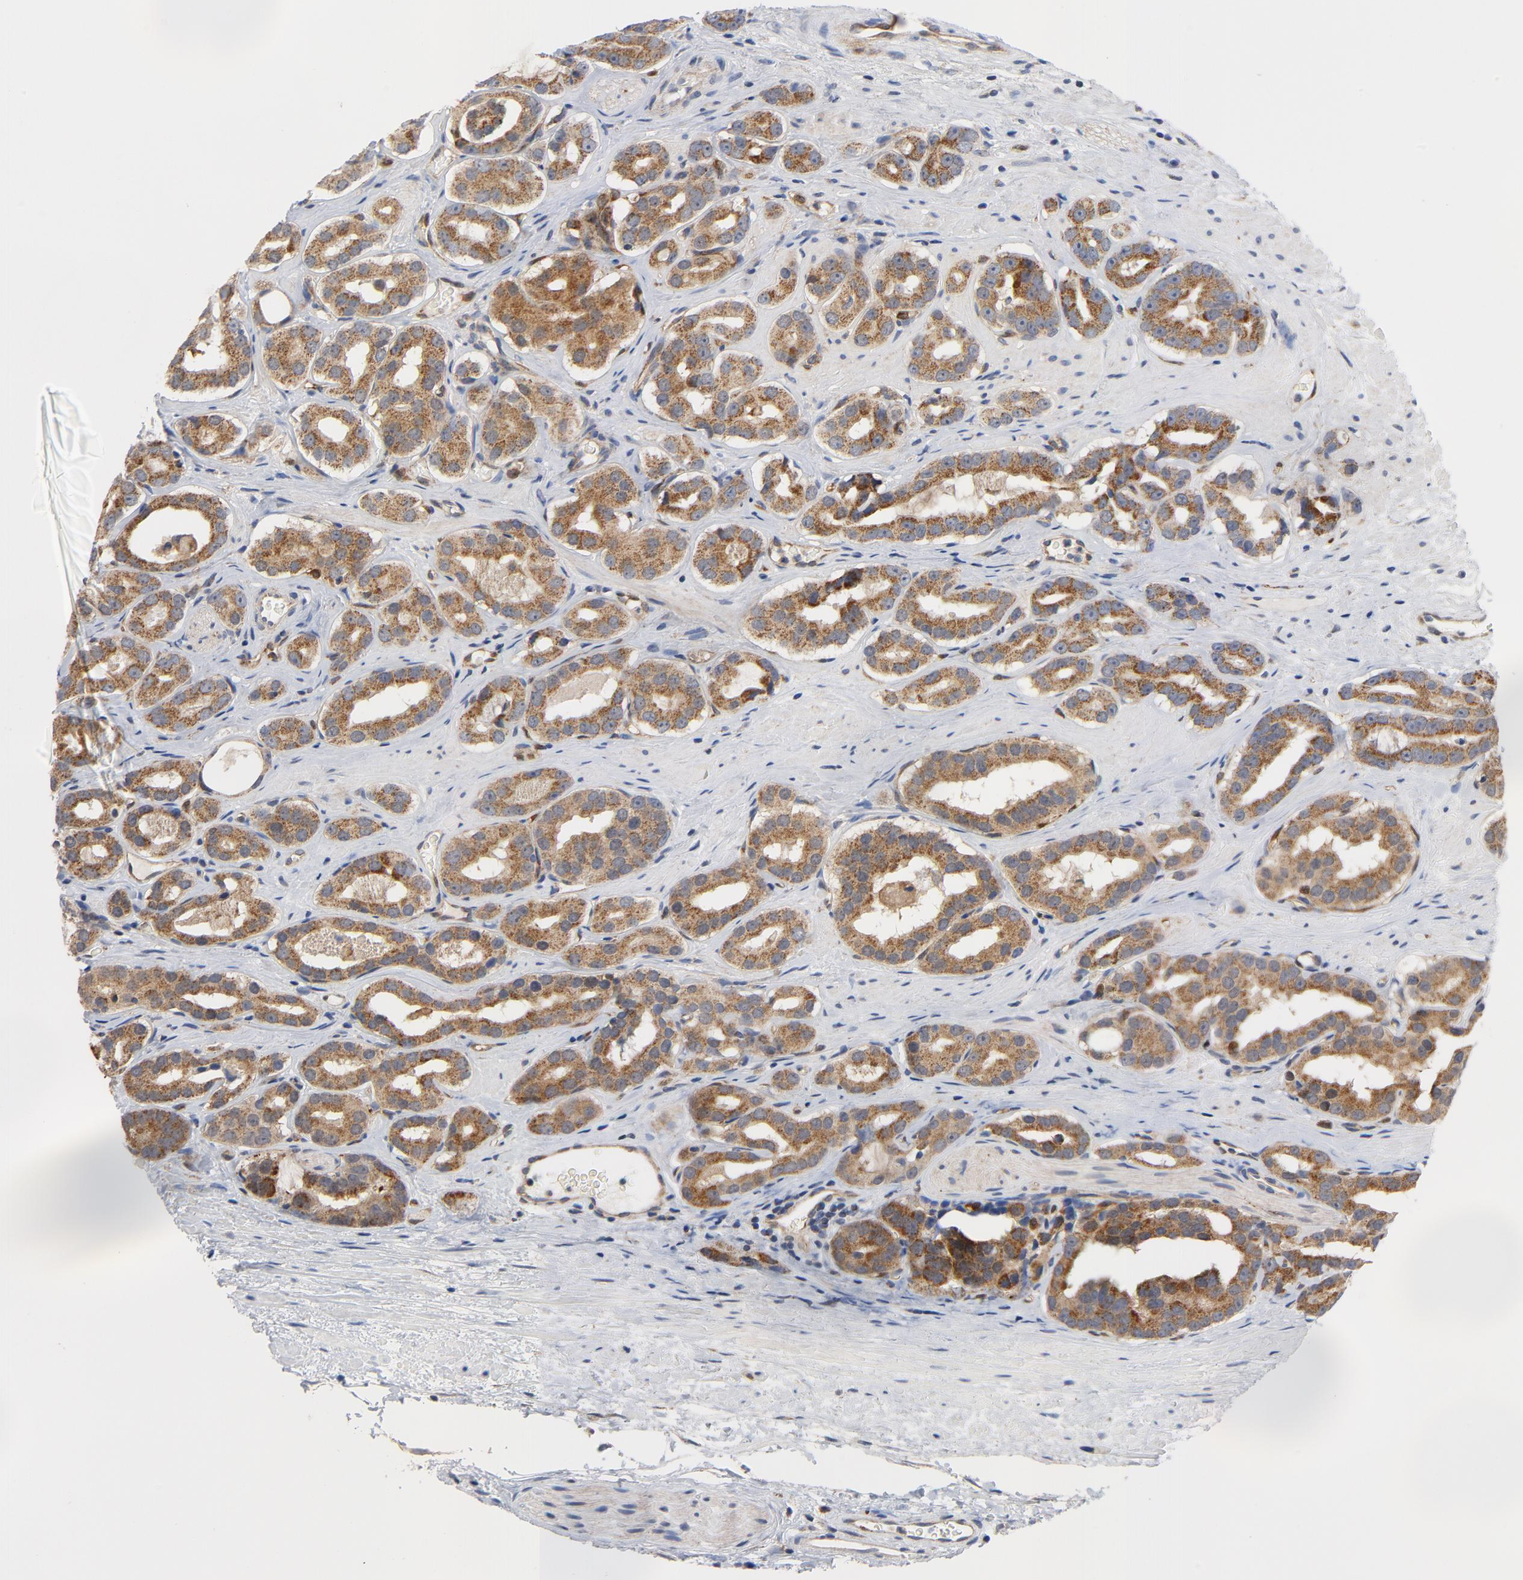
{"staining": {"intensity": "moderate", "quantity": ">75%", "location": "cytoplasmic/membranous"}, "tissue": "prostate cancer", "cell_type": "Tumor cells", "image_type": "cancer", "snomed": [{"axis": "morphology", "description": "Adenocarcinoma, Low grade"}, {"axis": "topography", "description": "Prostate"}], "caption": "There is medium levels of moderate cytoplasmic/membranous staining in tumor cells of prostate low-grade adenocarcinoma, as demonstrated by immunohistochemical staining (brown color).", "gene": "RAPGEF4", "patient": {"sex": "male", "age": 59}}